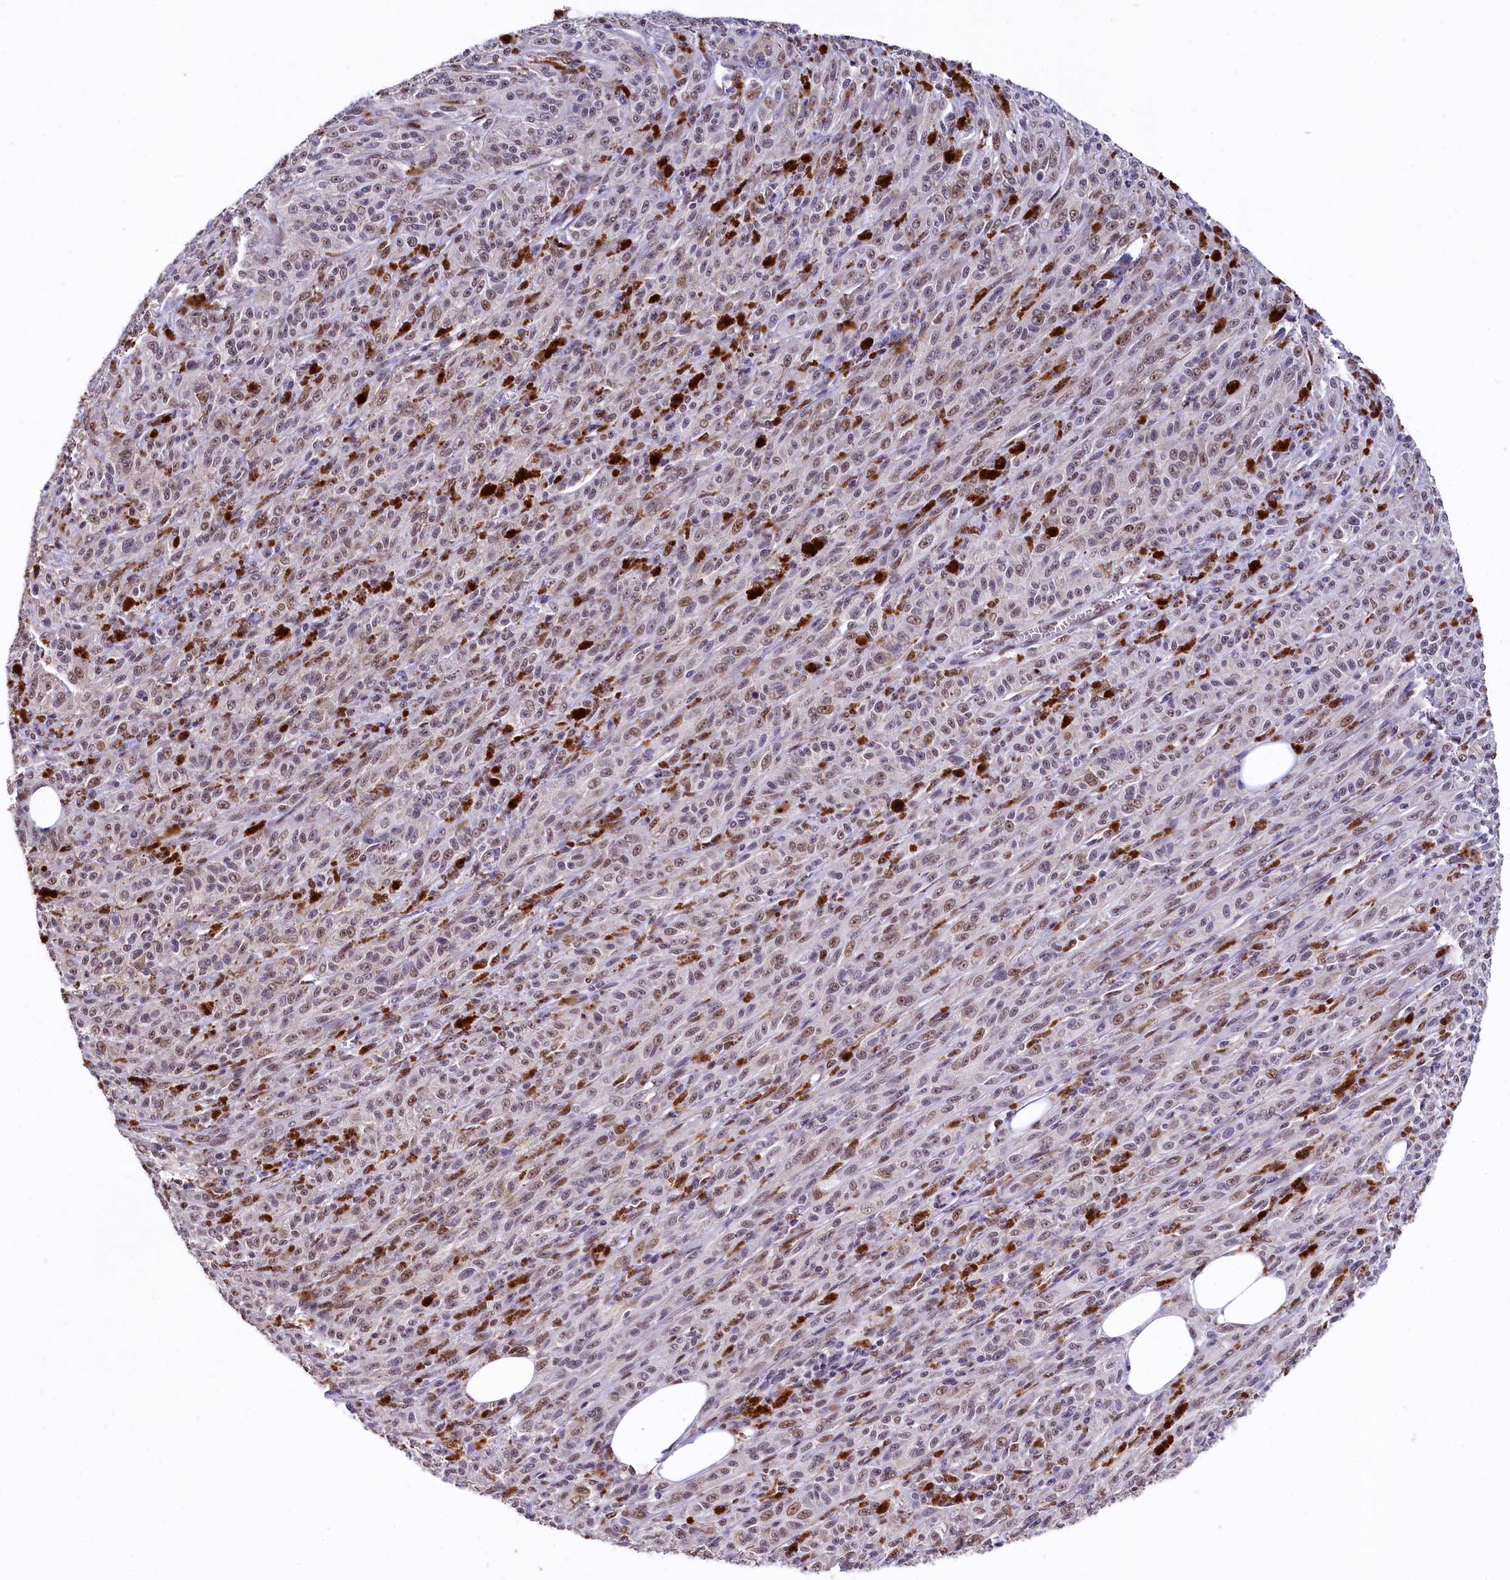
{"staining": {"intensity": "moderate", "quantity": "25%-75%", "location": "nuclear"}, "tissue": "melanoma", "cell_type": "Tumor cells", "image_type": "cancer", "snomed": [{"axis": "morphology", "description": "Malignant melanoma, NOS"}, {"axis": "topography", "description": "Skin"}], "caption": "Immunohistochemical staining of melanoma demonstrates moderate nuclear protein expression in about 25%-75% of tumor cells.", "gene": "HECTD4", "patient": {"sex": "female", "age": 52}}